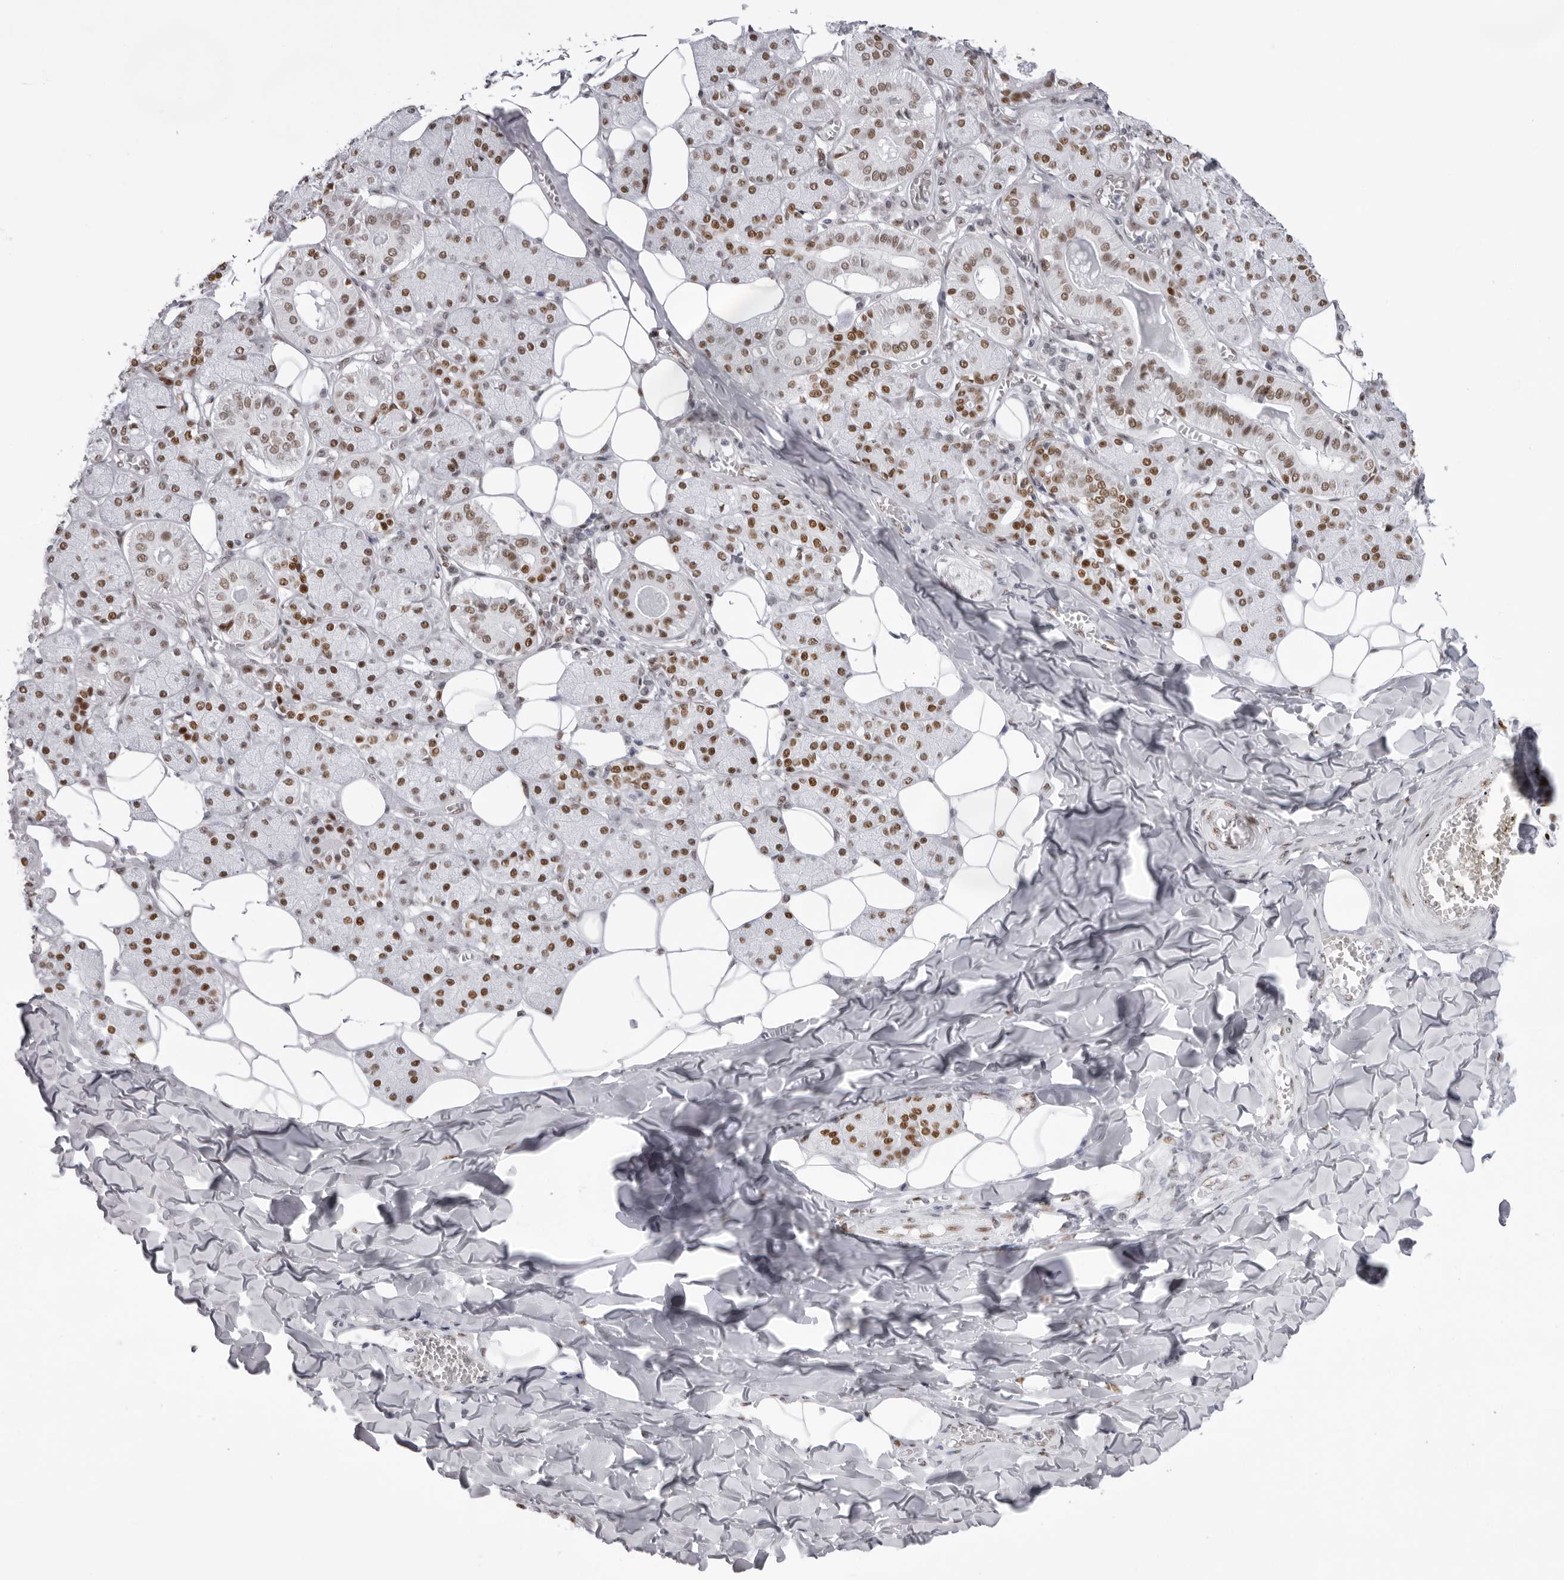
{"staining": {"intensity": "moderate", "quantity": "25%-75%", "location": "nuclear"}, "tissue": "salivary gland", "cell_type": "Glandular cells", "image_type": "normal", "snomed": [{"axis": "morphology", "description": "Normal tissue, NOS"}, {"axis": "topography", "description": "Salivary gland"}], "caption": "Immunohistochemical staining of unremarkable human salivary gland exhibits 25%-75% levels of moderate nuclear protein staining in about 25%-75% of glandular cells.", "gene": "IRF2BP2", "patient": {"sex": "female", "age": 33}}